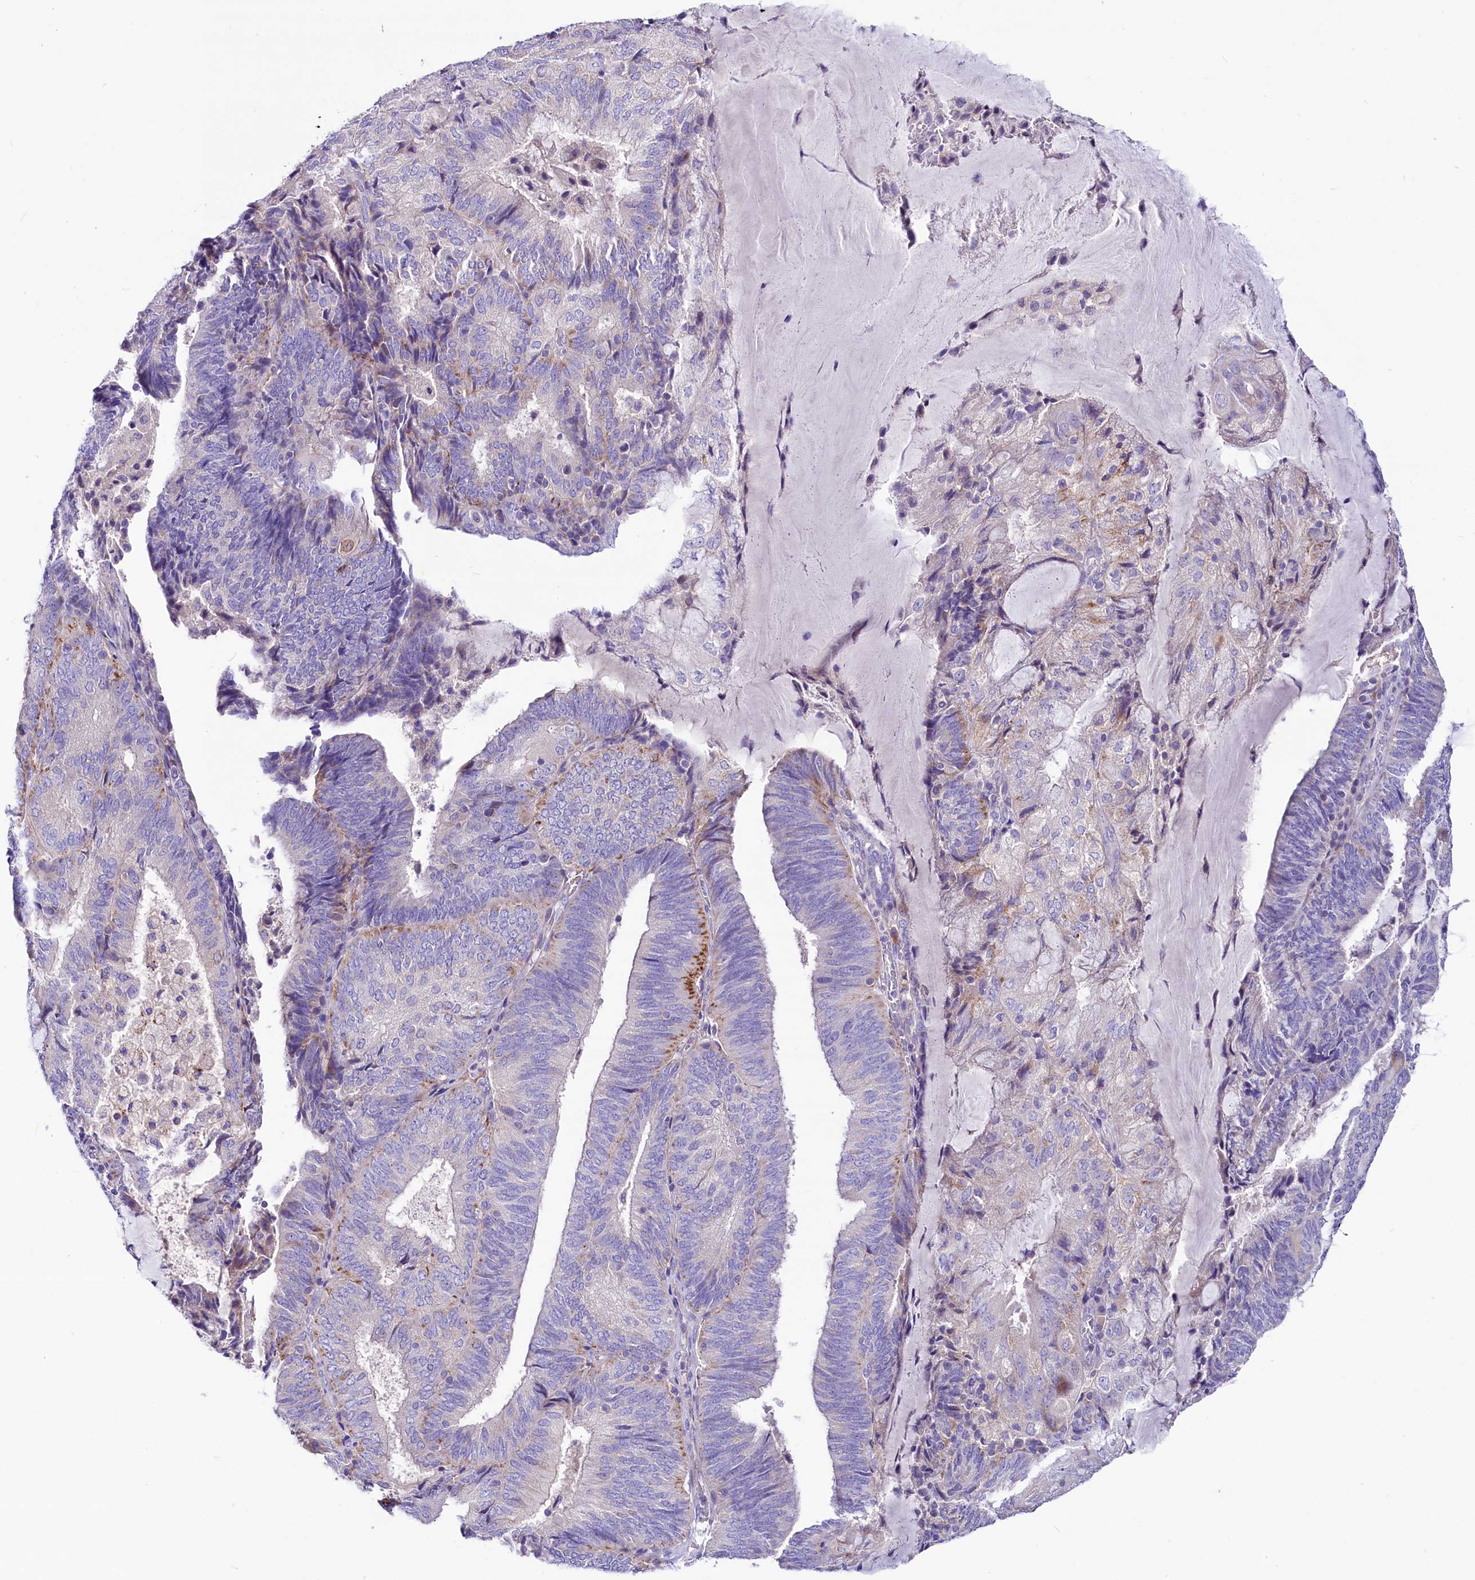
{"staining": {"intensity": "negative", "quantity": "none", "location": "none"}, "tissue": "endometrial cancer", "cell_type": "Tumor cells", "image_type": "cancer", "snomed": [{"axis": "morphology", "description": "Adenocarcinoma, NOS"}, {"axis": "topography", "description": "Endometrium"}], "caption": "Photomicrograph shows no significant protein expression in tumor cells of adenocarcinoma (endometrial). Nuclei are stained in blue.", "gene": "ABHD5", "patient": {"sex": "female", "age": 81}}